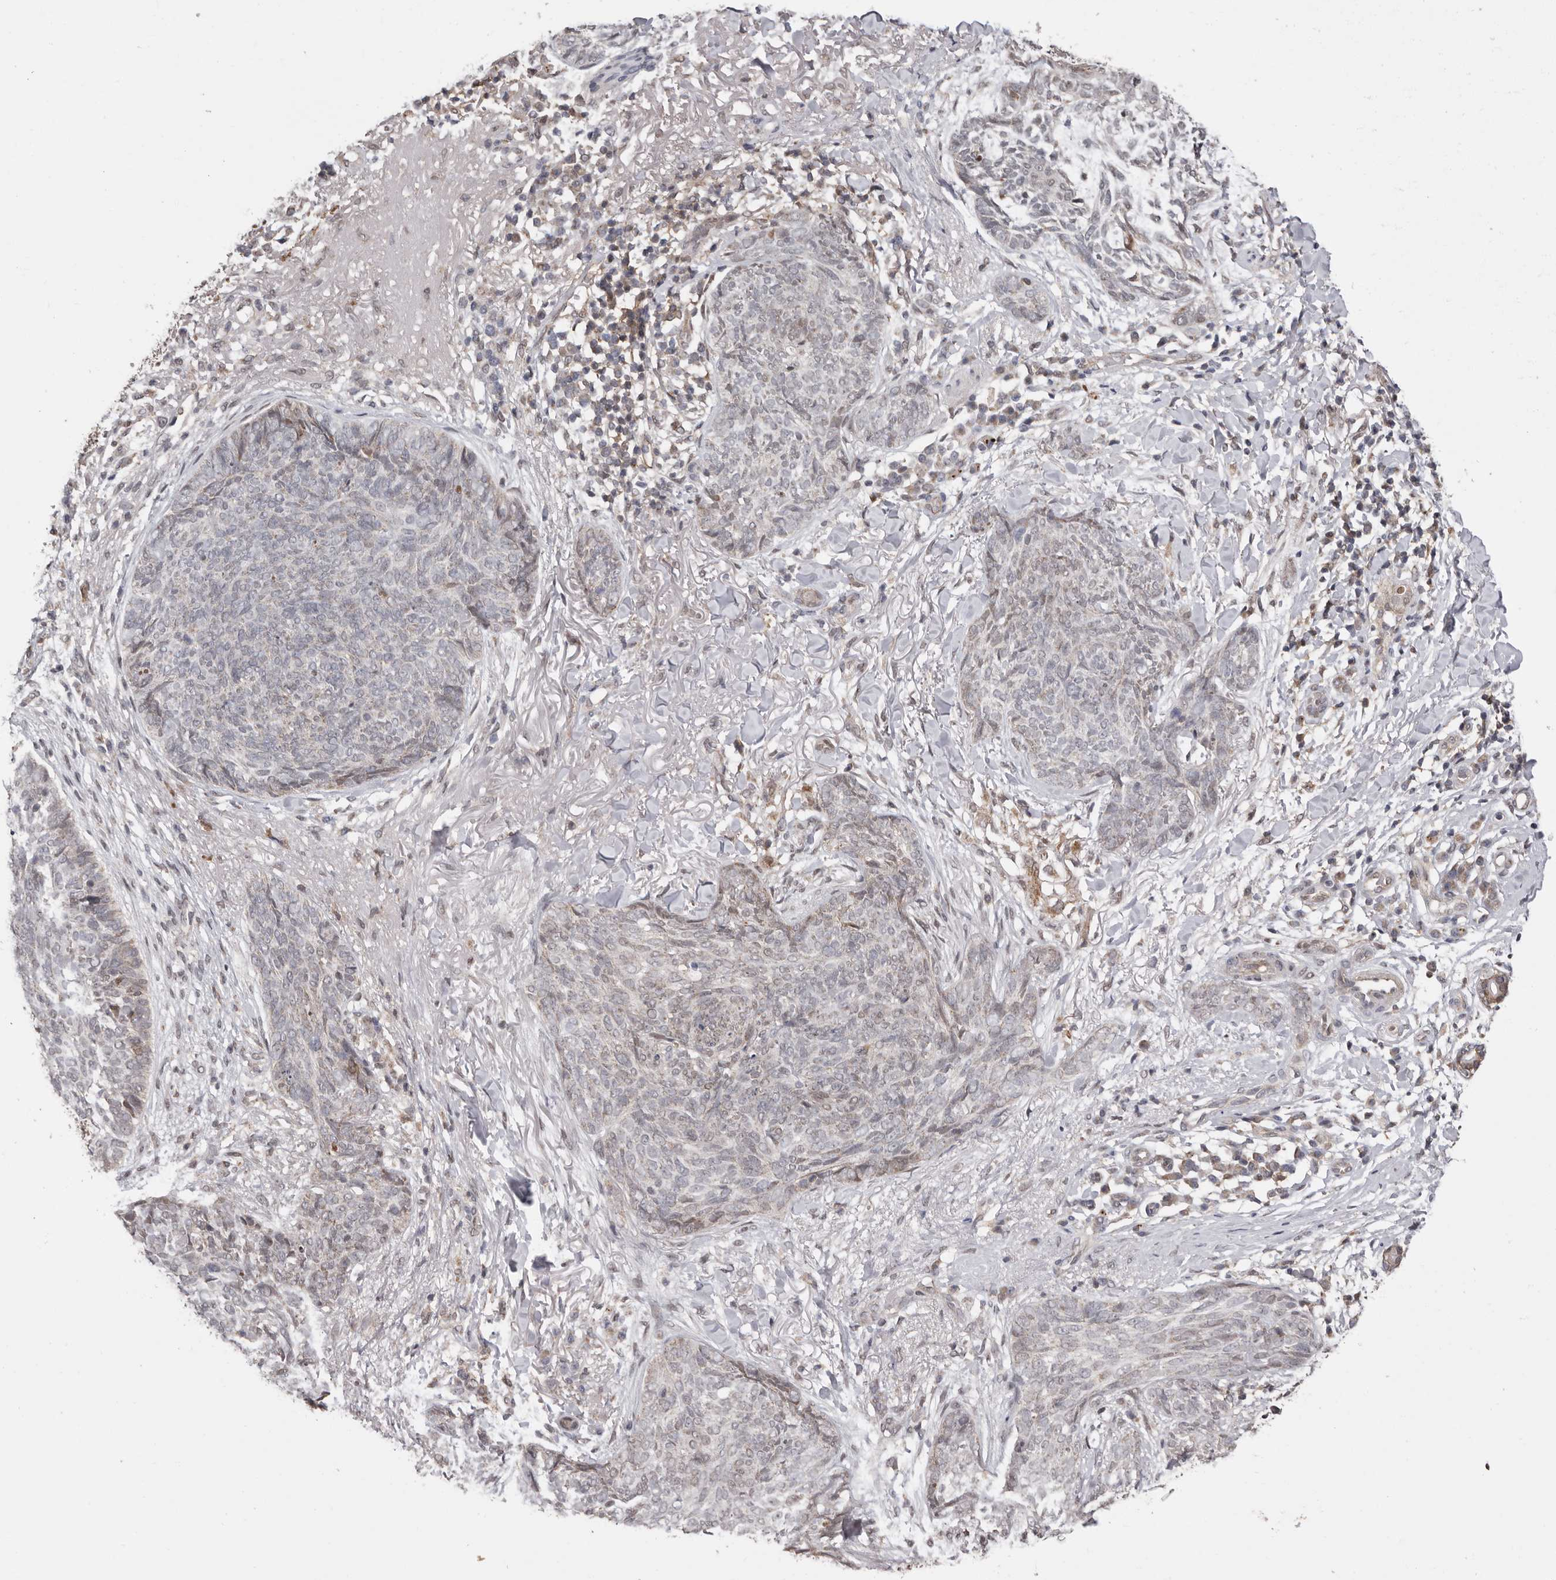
{"staining": {"intensity": "weak", "quantity": "<25%", "location": "cytoplasmic/membranous"}, "tissue": "skin cancer", "cell_type": "Tumor cells", "image_type": "cancer", "snomed": [{"axis": "morphology", "description": "Basal cell carcinoma"}, {"axis": "topography", "description": "Skin"}], "caption": "Immunohistochemistry histopathology image of neoplastic tissue: human skin cancer stained with DAB demonstrates no significant protein staining in tumor cells. Brightfield microscopy of immunohistochemistry (IHC) stained with DAB (brown) and hematoxylin (blue), captured at high magnification.", "gene": "MOGAT2", "patient": {"sex": "male", "age": 85}}